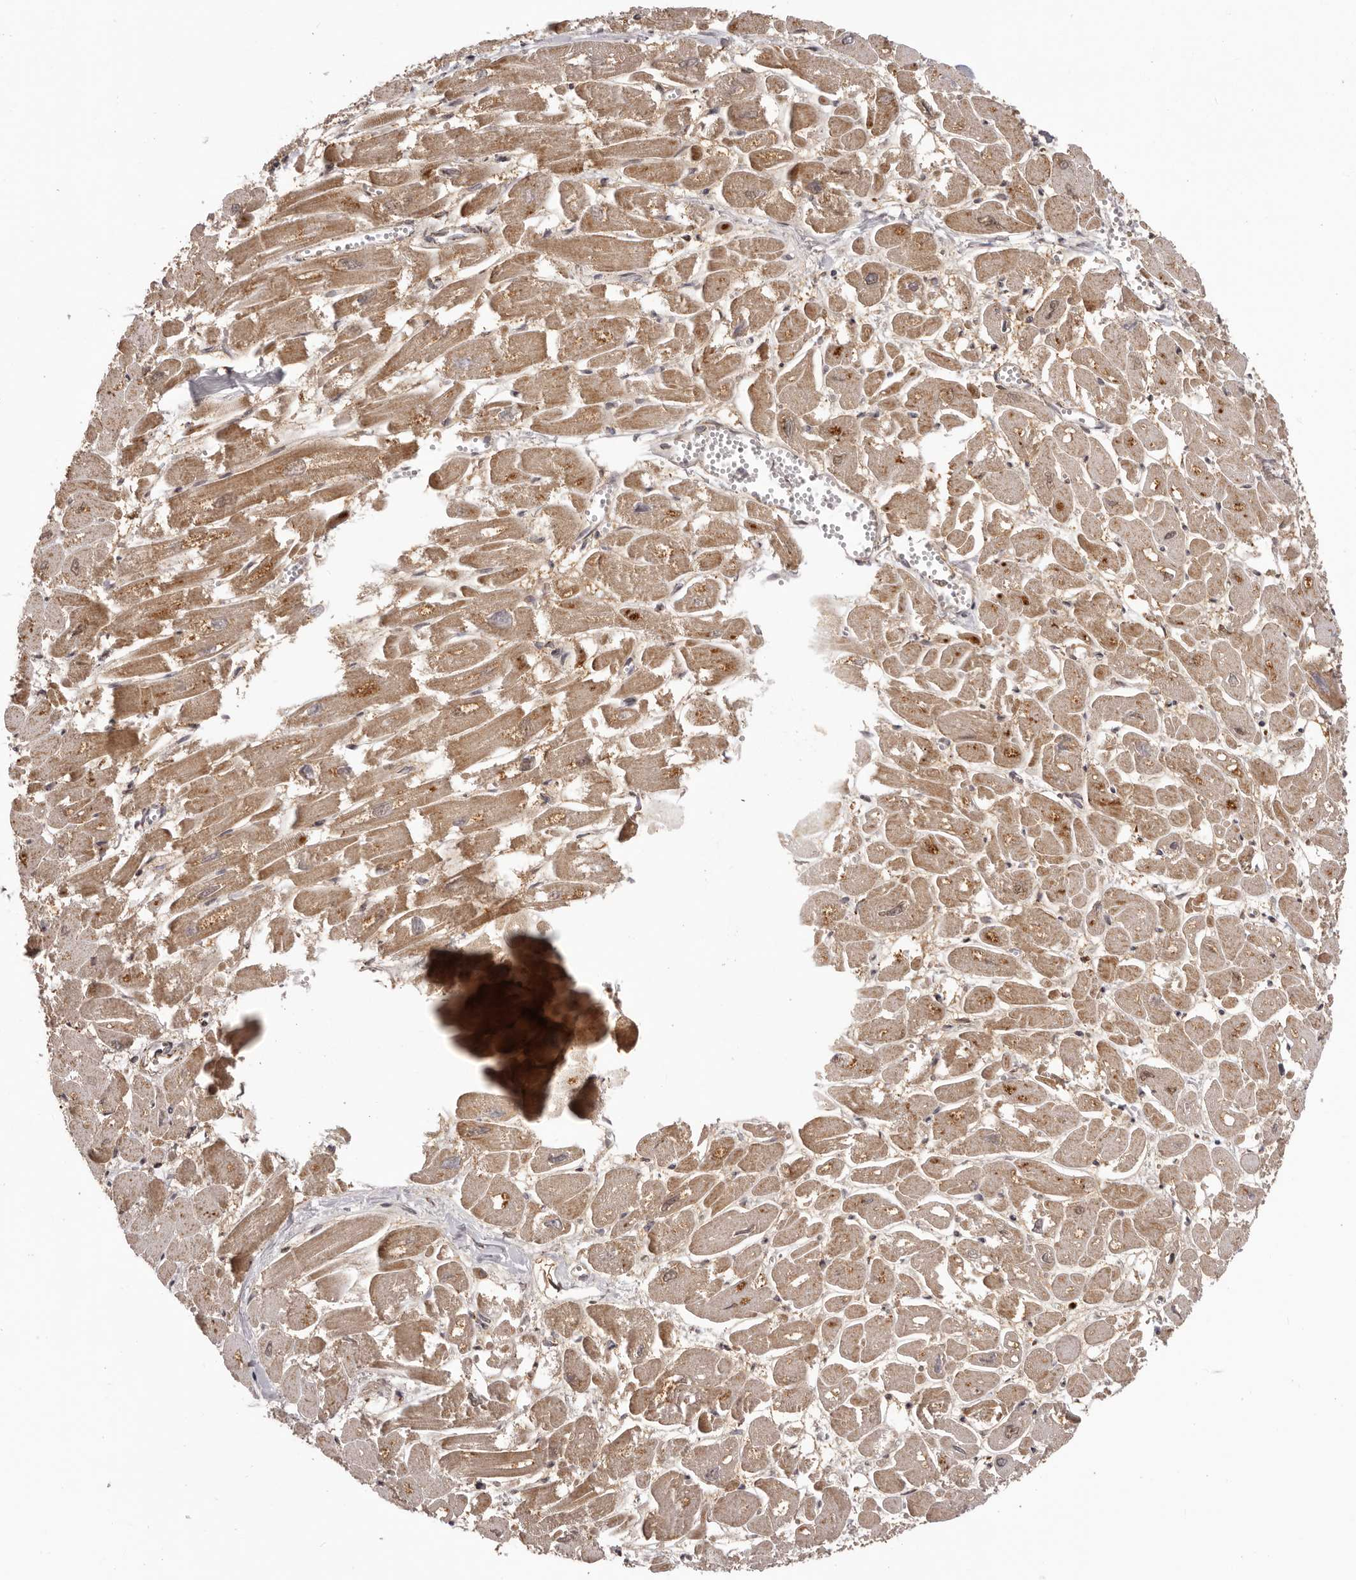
{"staining": {"intensity": "moderate", "quantity": ">75%", "location": "cytoplasmic/membranous"}, "tissue": "heart muscle", "cell_type": "Cardiomyocytes", "image_type": "normal", "snomed": [{"axis": "morphology", "description": "Normal tissue, NOS"}, {"axis": "topography", "description": "Heart"}], "caption": "Immunohistochemical staining of unremarkable heart muscle exhibits moderate cytoplasmic/membranous protein expression in approximately >75% of cardiomyocytes. (brown staining indicates protein expression, while blue staining denotes nuclei).", "gene": "CHRM2", "patient": {"sex": "male", "age": 54}}